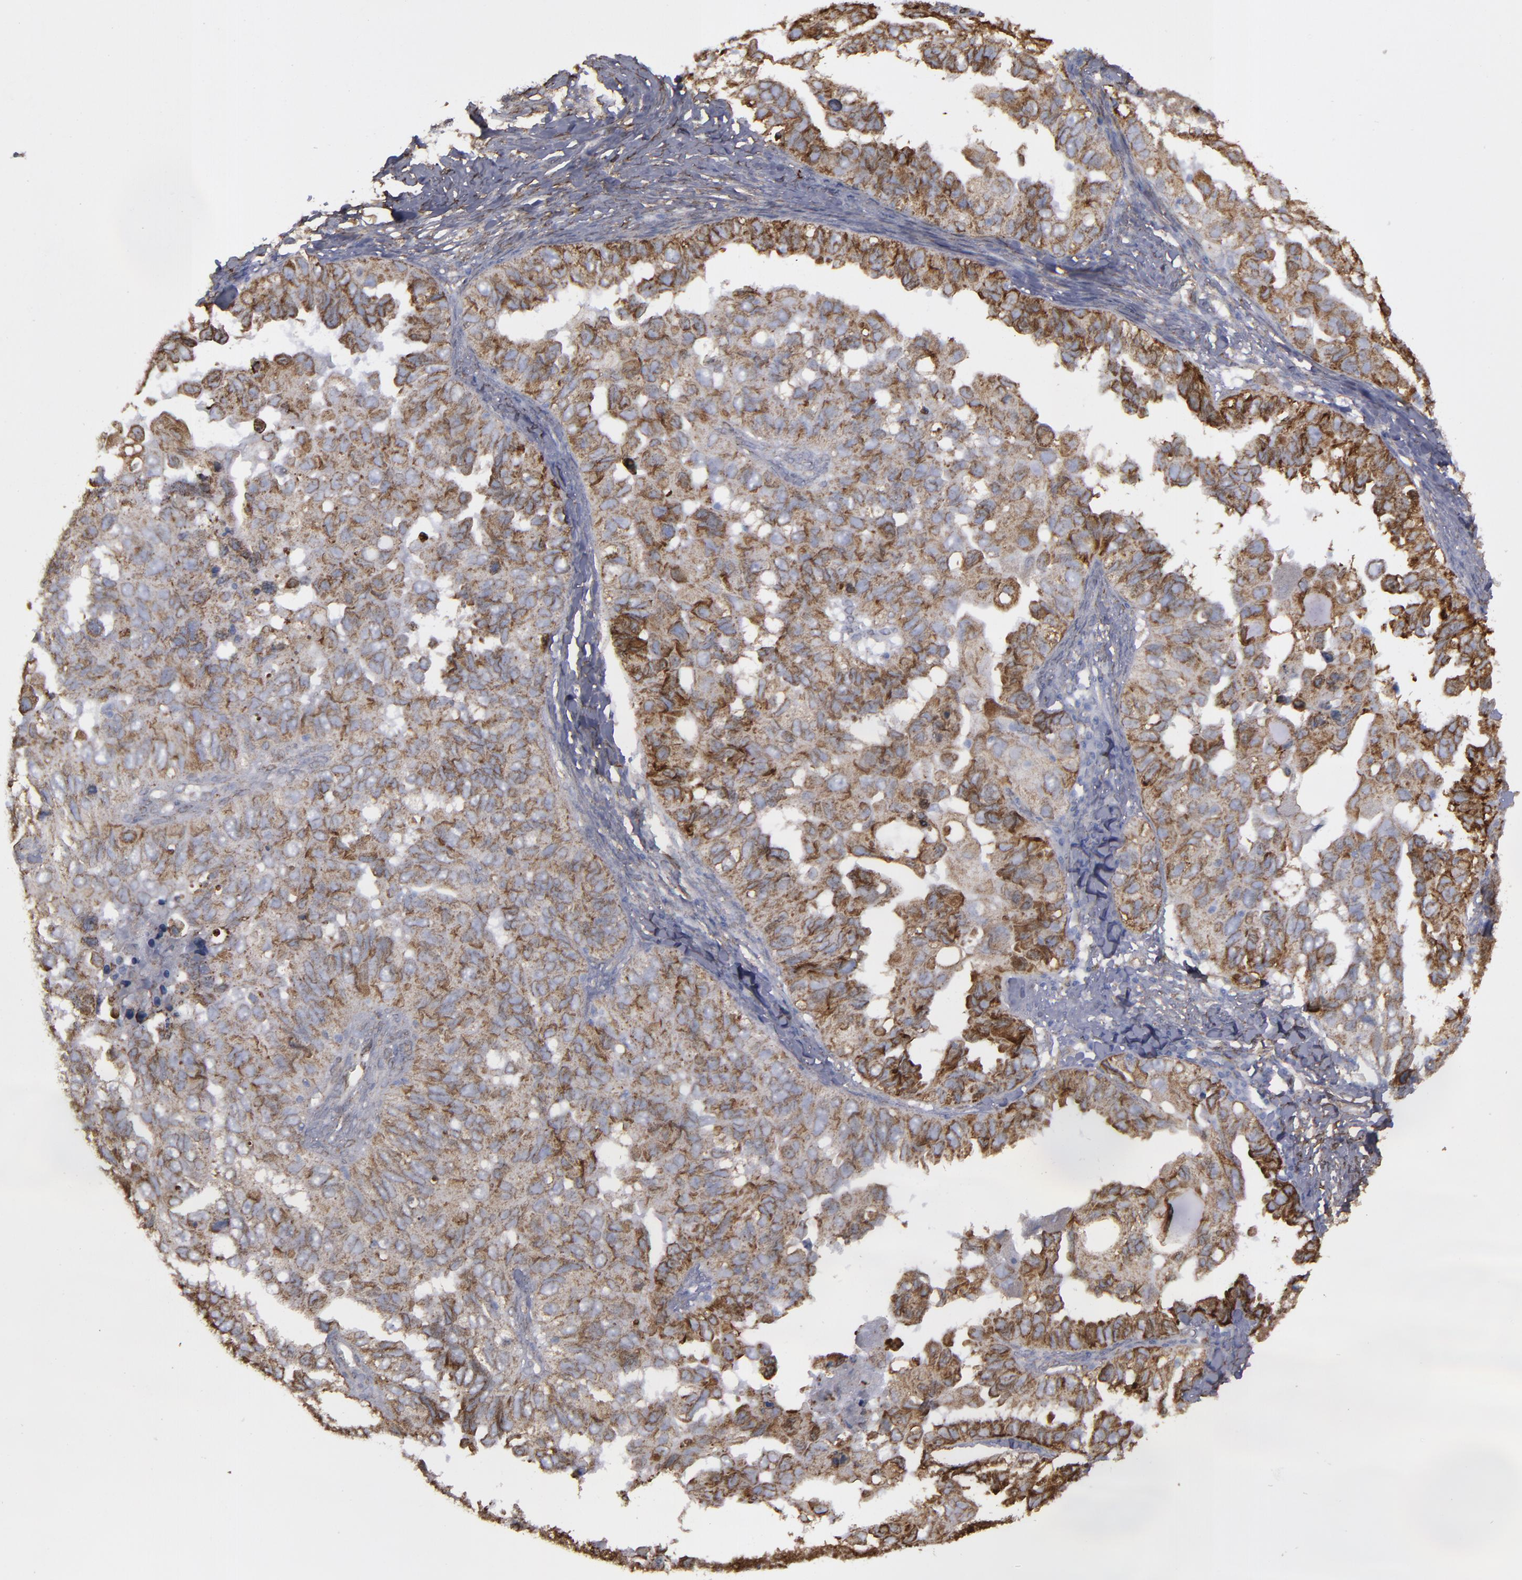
{"staining": {"intensity": "moderate", "quantity": ">75%", "location": "cytoplasmic/membranous"}, "tissue": "ovarian cancer", "cell_type": "Tumor cells", "image_type": "cancer", "snomed": [{"axis": "morphology", "description": "Cystadenocarcinoma, serous, NOS"}, {"axis": "topography", "description": "Ovary"}], "caption": "Immunohistochemical staining of human ovarian serous cystadenocarcinoma displays moderate cytoplasmic/membranous protein positivity in about >75% of tumor cells. (Stains: DAB in brown, nuclei in blue, Microscopy: brightfield microscopy at high magnification).", "gene": "ERLIN2", "patient": {"sex": "female", "age": 82}}